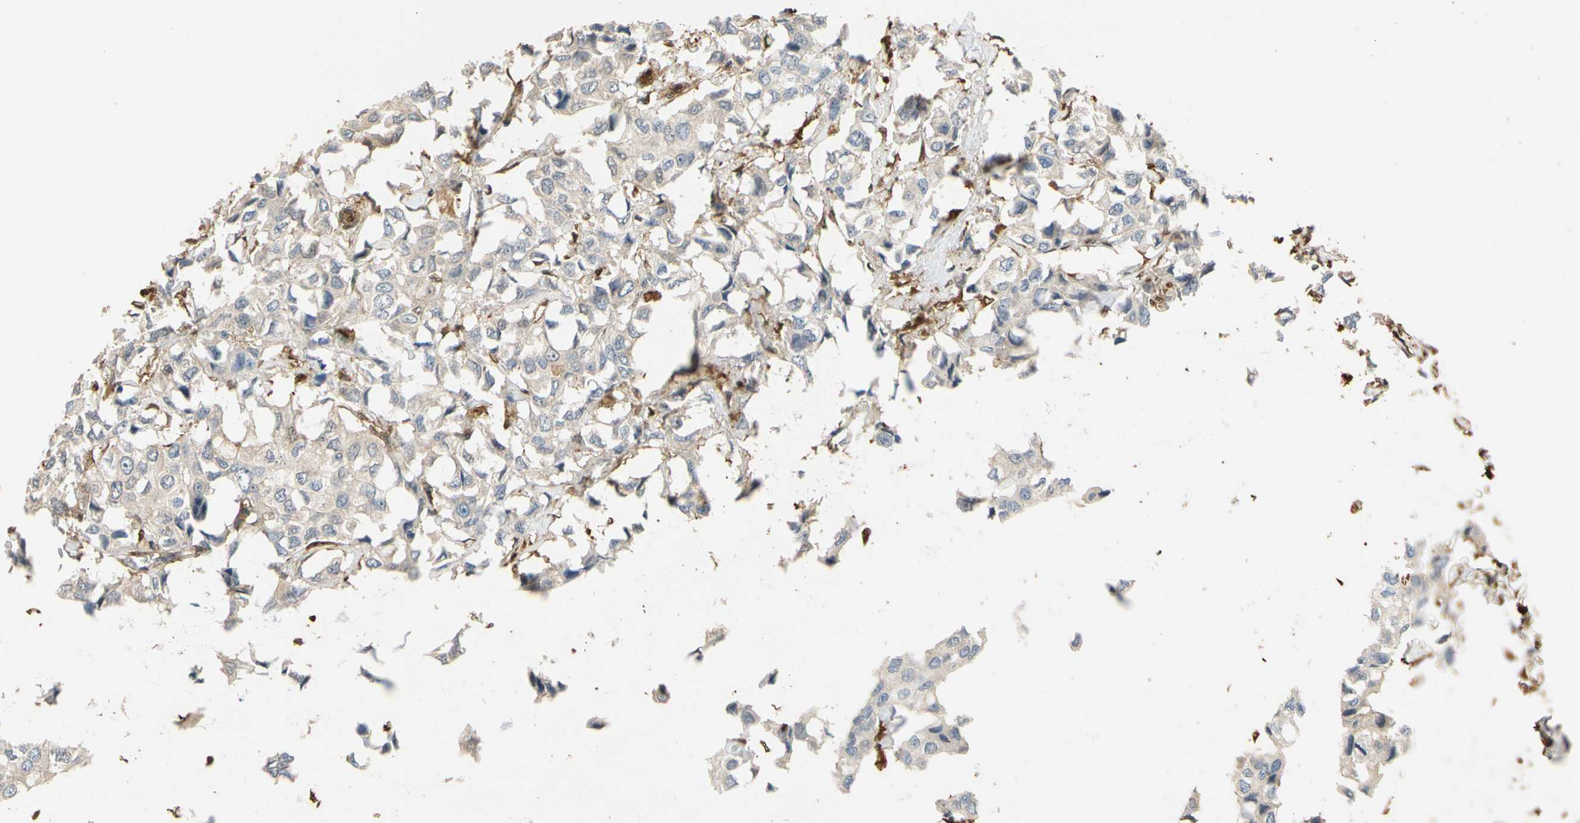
{"staining": {"intensity": "weak", "quantity": ">75%", "location": "cytoplasmic/membranous"}, "tissue": "breast cancer", "cell_type": "Tumor cells", "image_type": "cancer", "snomed": [{"axis": "morphology", "description": "Duct carcinoma"}, {"axis": "topography", "description": "Breast"}], "caption": "The micrograph shows staining of breast cancer, revealing weak cytoplasmic/membranous protein positivity (brown color) within tumor cells.", "gene": "S100A6", "patient": {"sex": "female", "age": 80}}